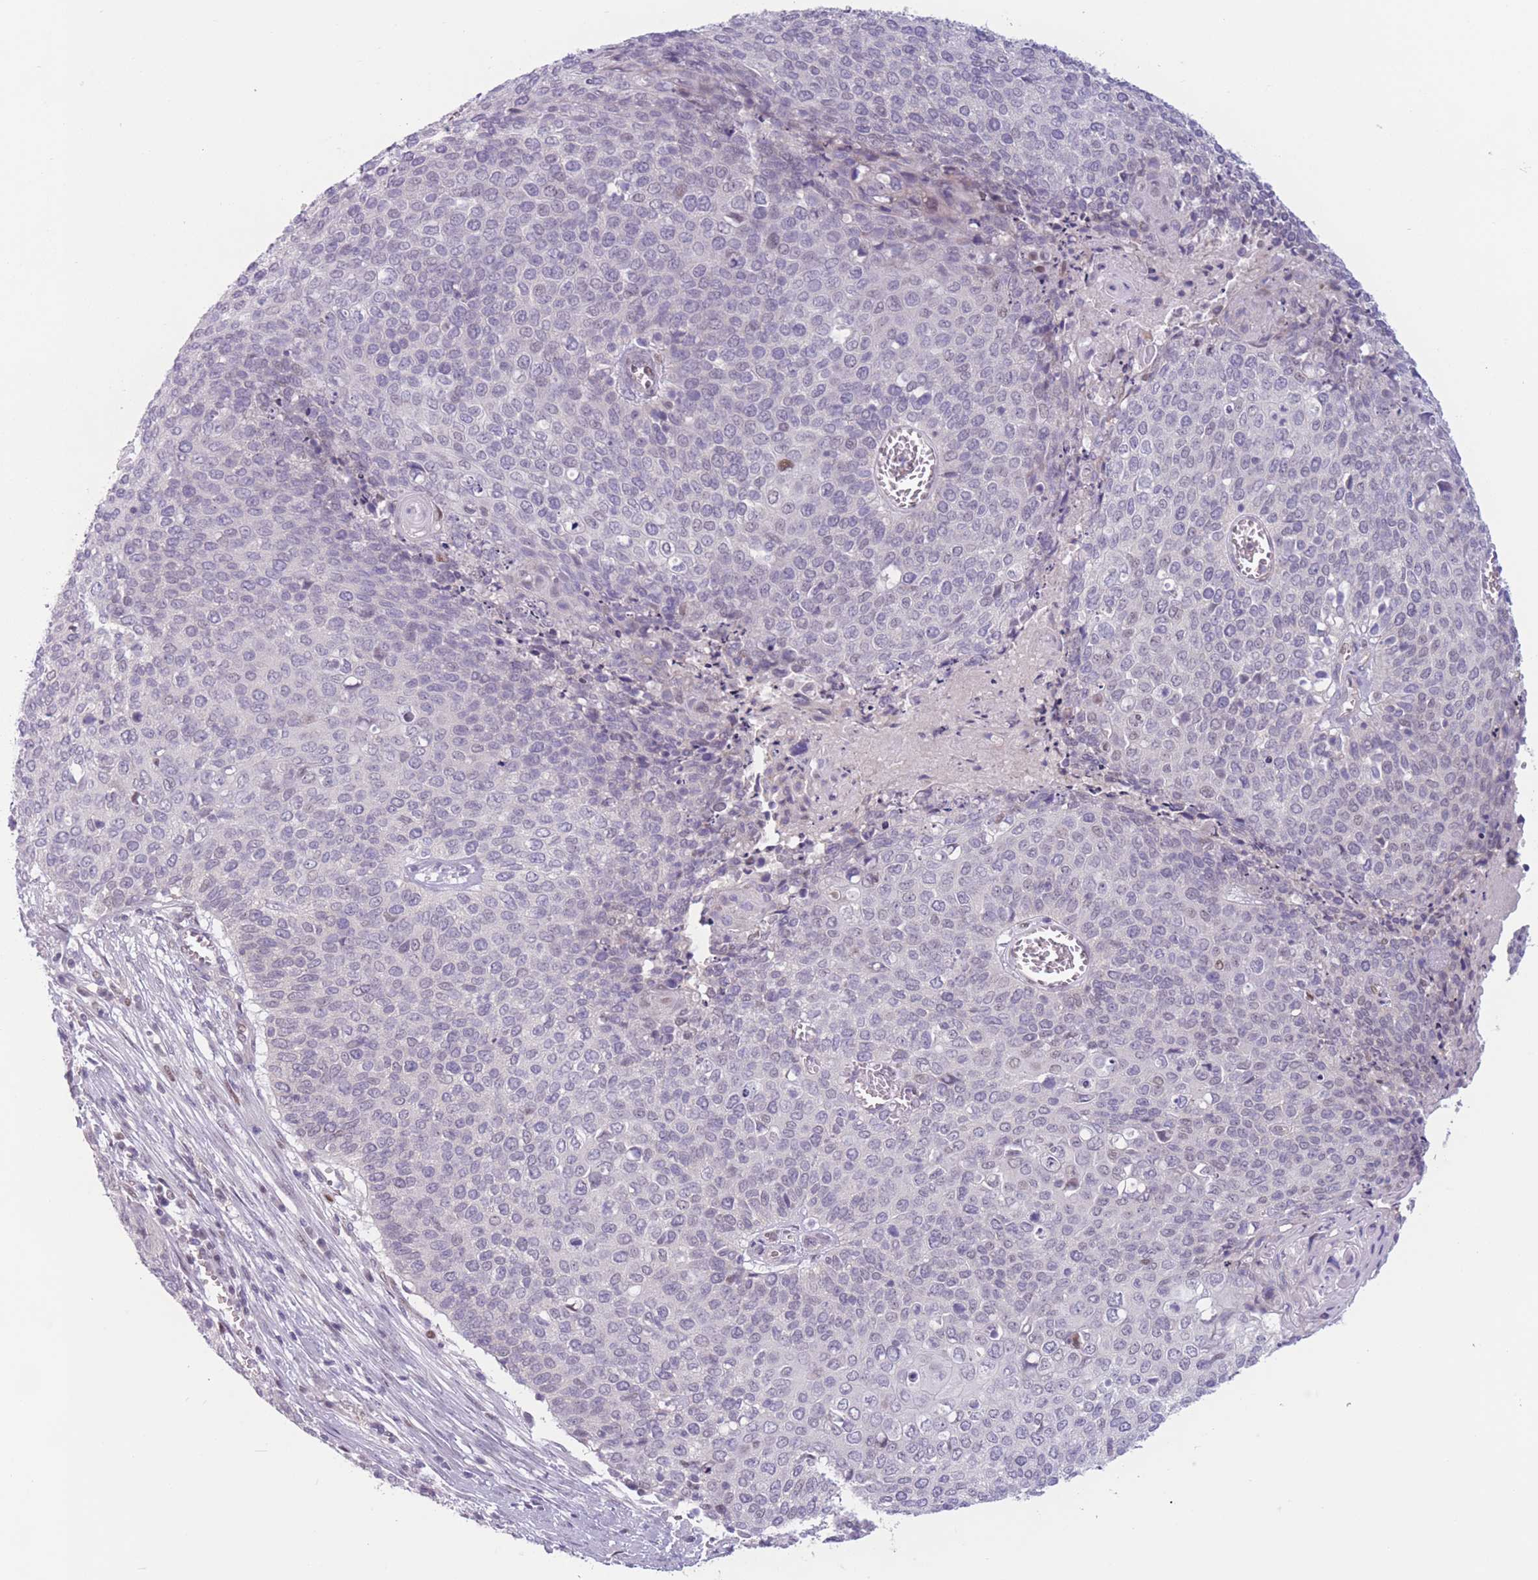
{"staining": {"intensity": "weak", "quantity": "<25%", "location": "nuclear"}, "tissue": "cervical cancer", "cell_type": "Tumor cells", "image_type": "cancer", "snomed": [{"axis": "morphology", "description": "Squamous cell carcinoma, NOS"}, {"axis": "topography", "description": "Cervix"}], "caption": "Immunohistochemical staining of human cervical cancer (squamous cell carcinoma) displays no significant staining in tumor cells.", "gene": "ZNF439", "patient": {"sex": "female", "age": 39}}